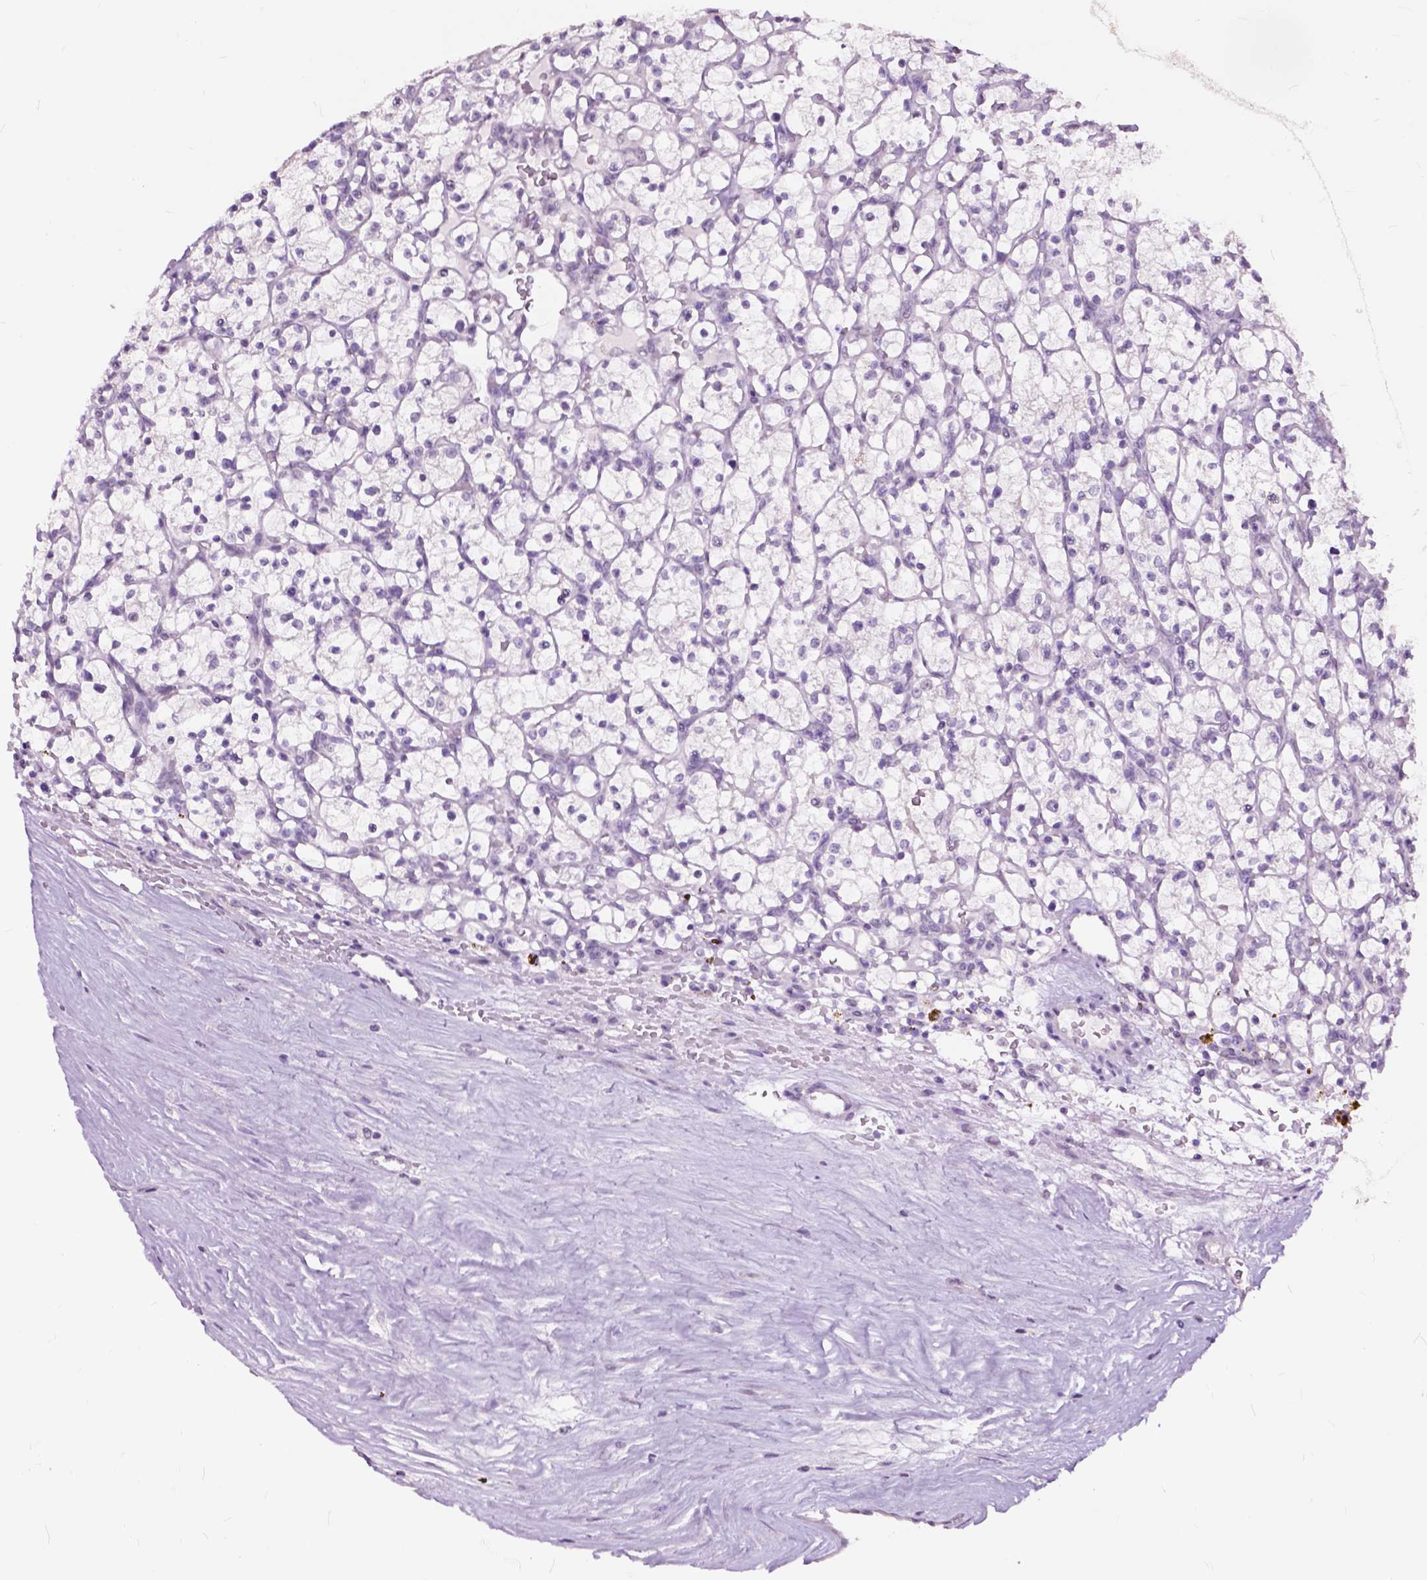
{"staining": {"intensity": "negative", "quantity": "none", "location": "none"}, "tissue": "renal cancer", "cell_type": "Tumor cells", "image_type": "cancer", "snomed": [{"axis": "morphology", "description": "Adenocarcinoma, NOS"}, {"axis": "topography", "description": "Kidney"}], "caption": "Immunohistochemical staining of adenocarcinoma (renal) displays no significant expression in tumor cells.", "gene": "GPR37L1", "patient": {"sex": "female", "age": 64}}